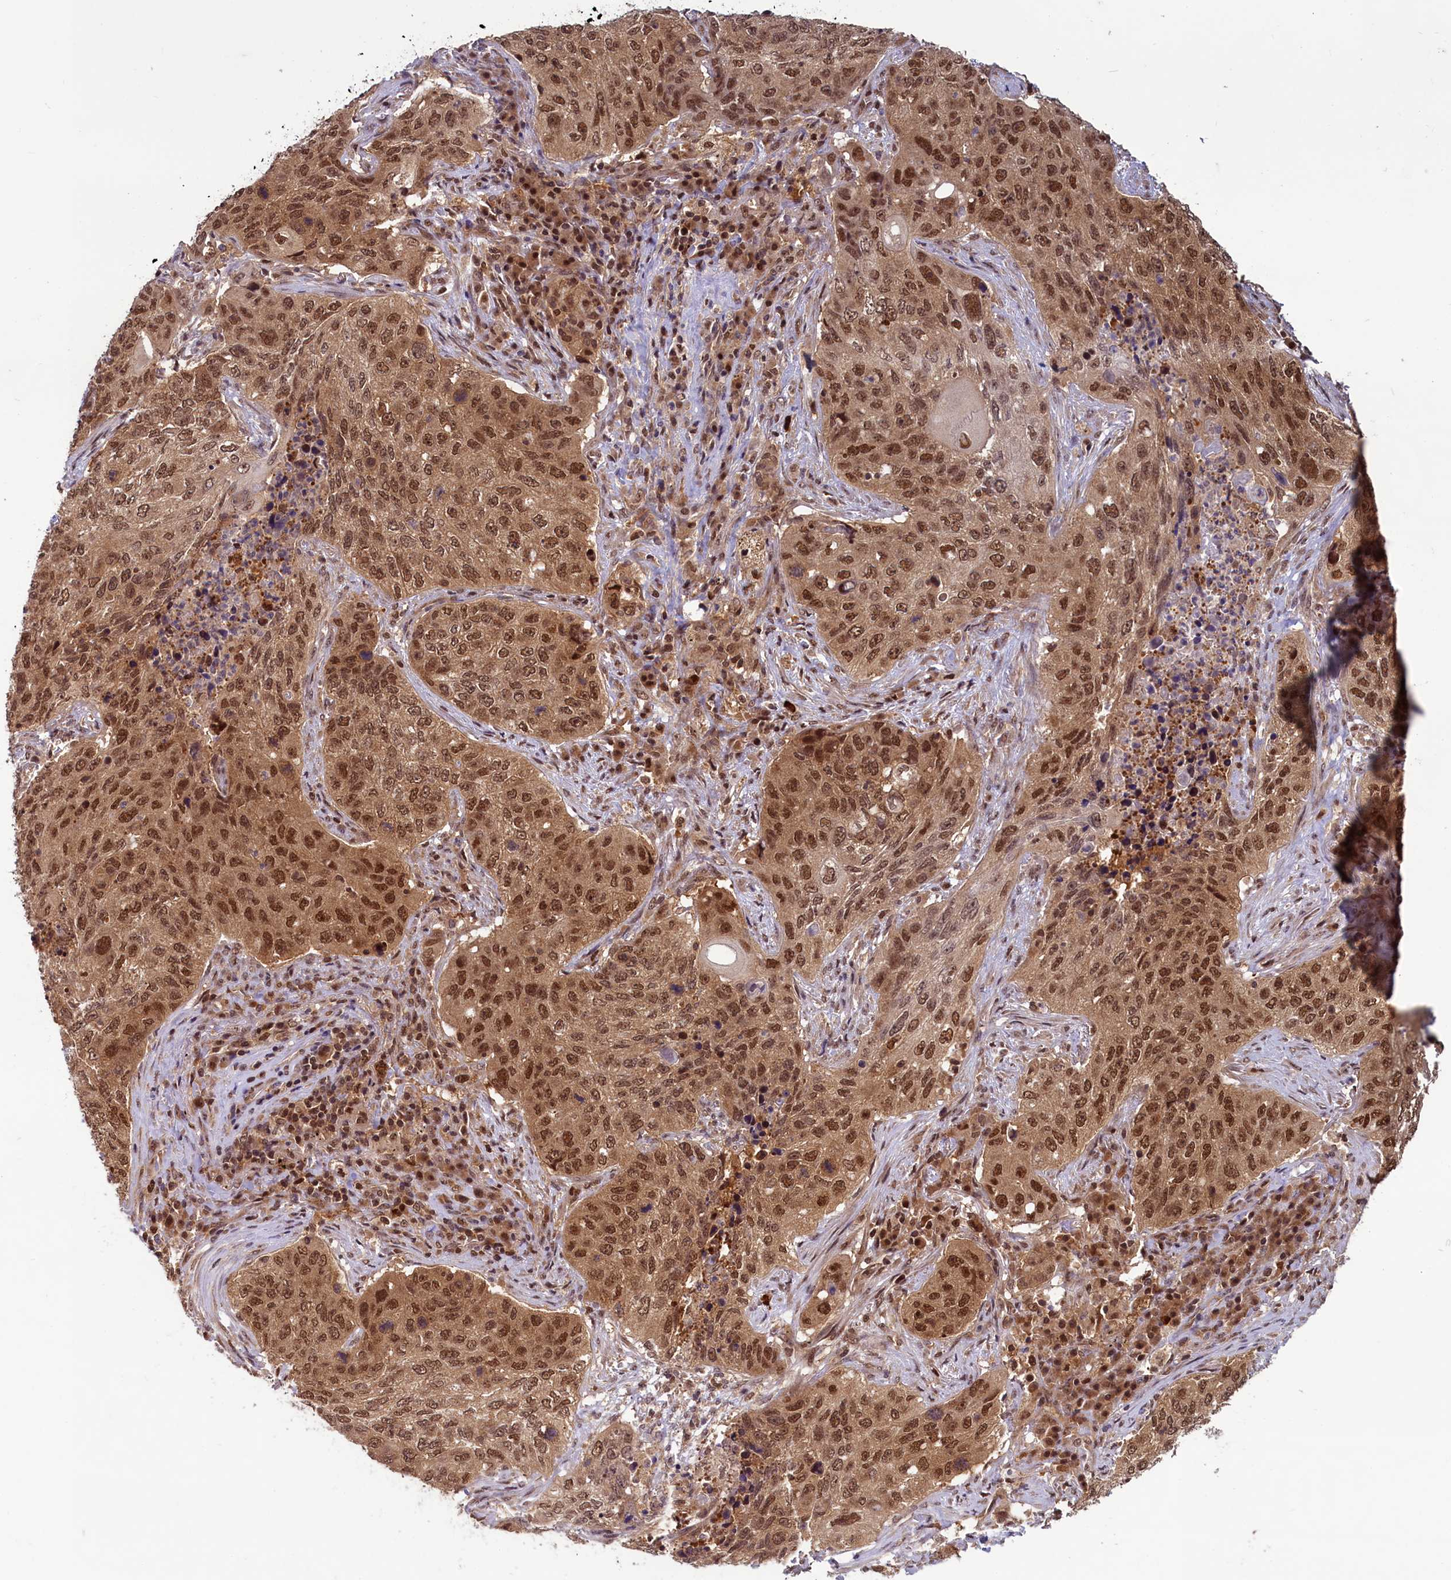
{"staining": {"intensity": "moderate", "quantity": ">75%", "location": "cytoplasmic/membranous,nuclear"}, "tissue": "lung cancer", "cell_type": "Tumor cells", "image_type": "cancer", "snomed": [{"axis": "morphology", "description": "Squamous cell carcinoma, NOS"}, {"axis": "topography", "description": "Lung"}], "caption": "Human lung cancer (squamous cell carcinoma) stained with a brown dye demonstrates moderate cytoplasmic/membranous and nuclear positive staining in approximately >75% of tumor cells.", "gene": "SLC7A6OS", "patient": {"sex": "female", "age": 63}}